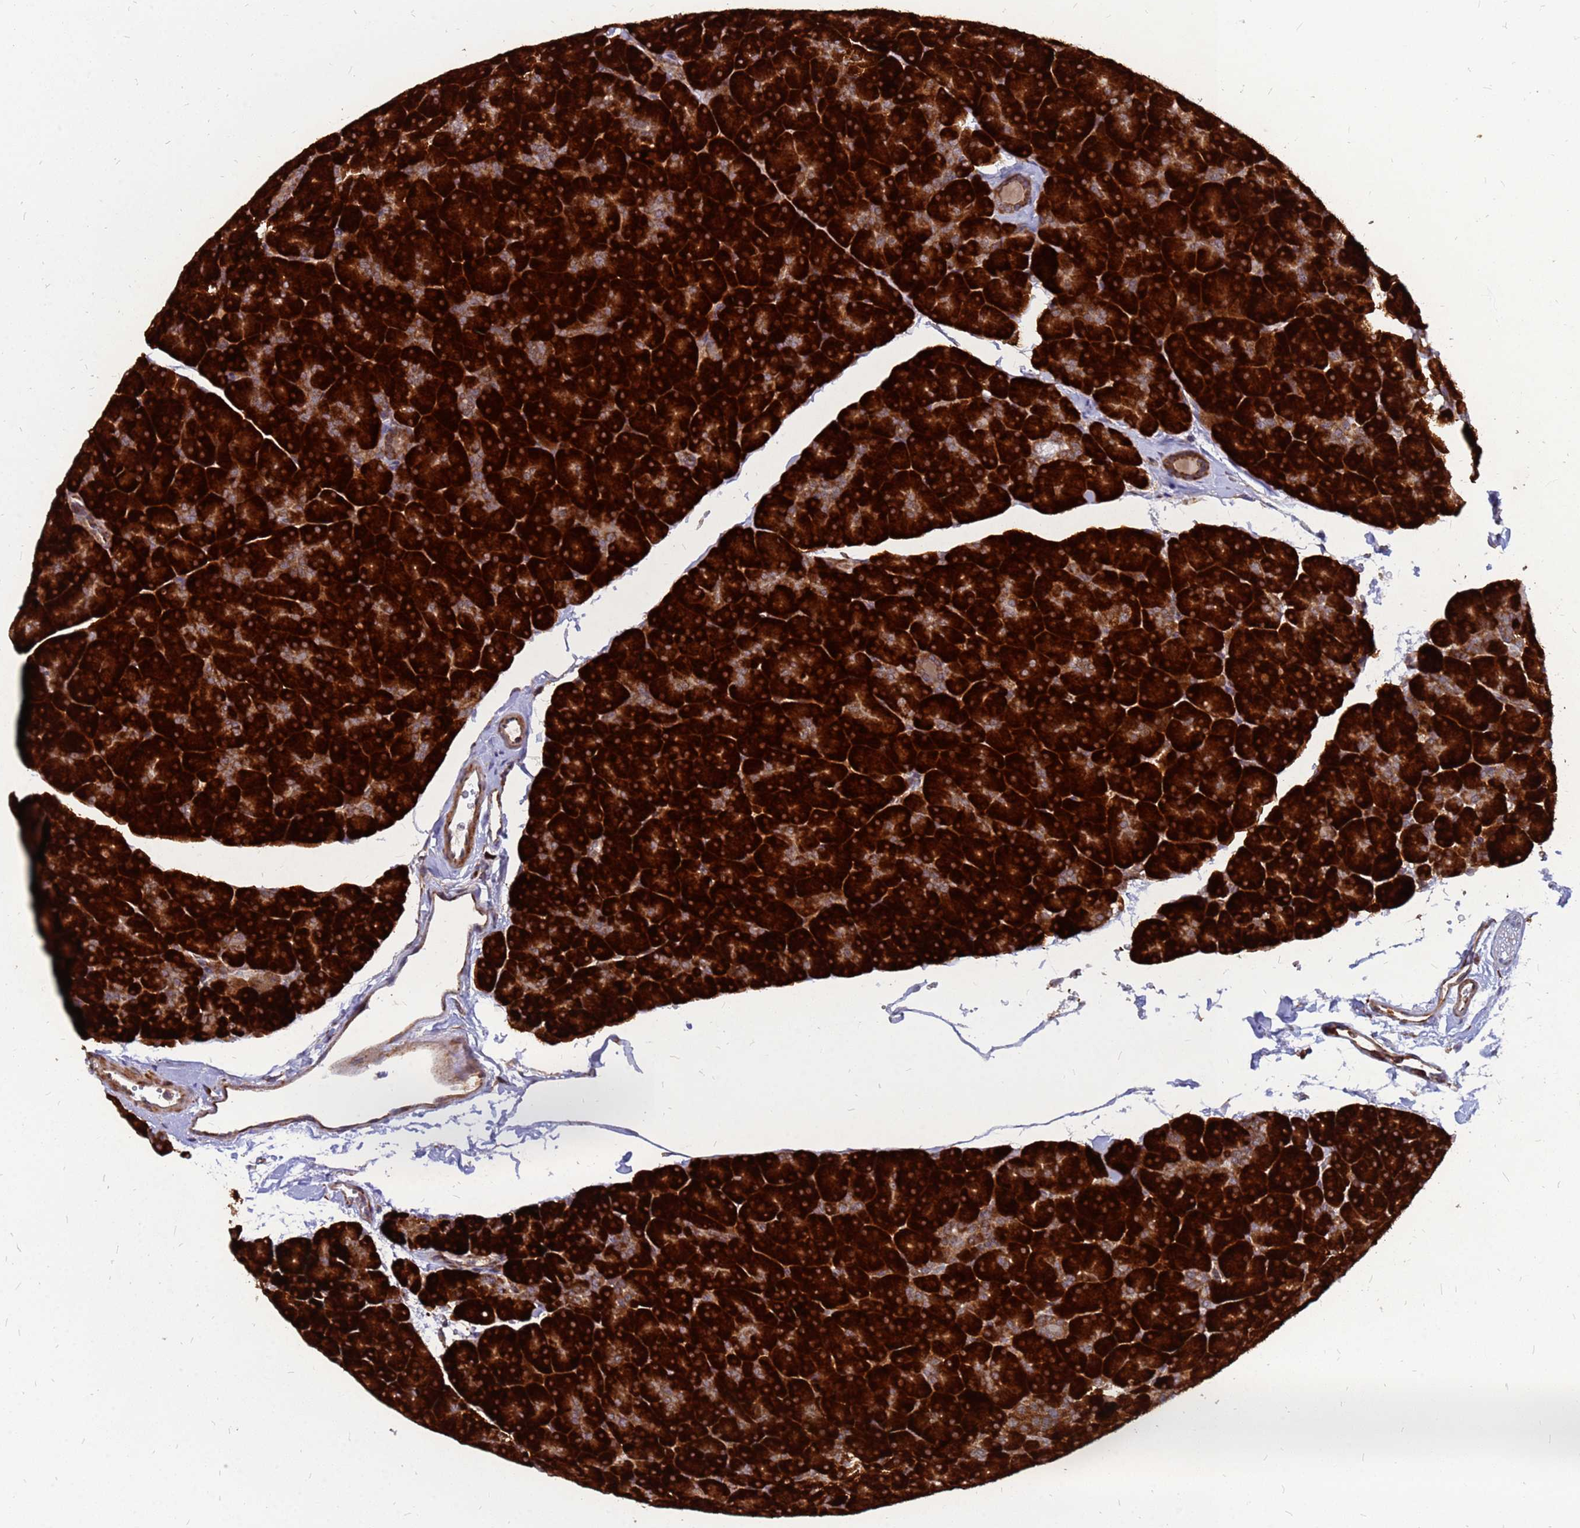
{"staining": {"intensity": "strong", "quantity": ">75%", "location": "cytoplasmic/membranous"}, "tissue": "pancreas", "cell_type": "Exocrine glandular cells", "image_type": "normal", "snomed": [{"axis": "morphology", "description": "Normal tissue, NOS"}, {"axis": "topography", "description": "Pancreas"}], "caption": "Strong cytoplasmic/membranous protein positivity is seen in about >75% of exocrine glandular cells in pancreas. Immunohistochemistry (ihc) stains the protein of interest in brown and the nuclei are stained blue.", "gene": "RPL8", "patient": {"sex": "male", "age": 36}}